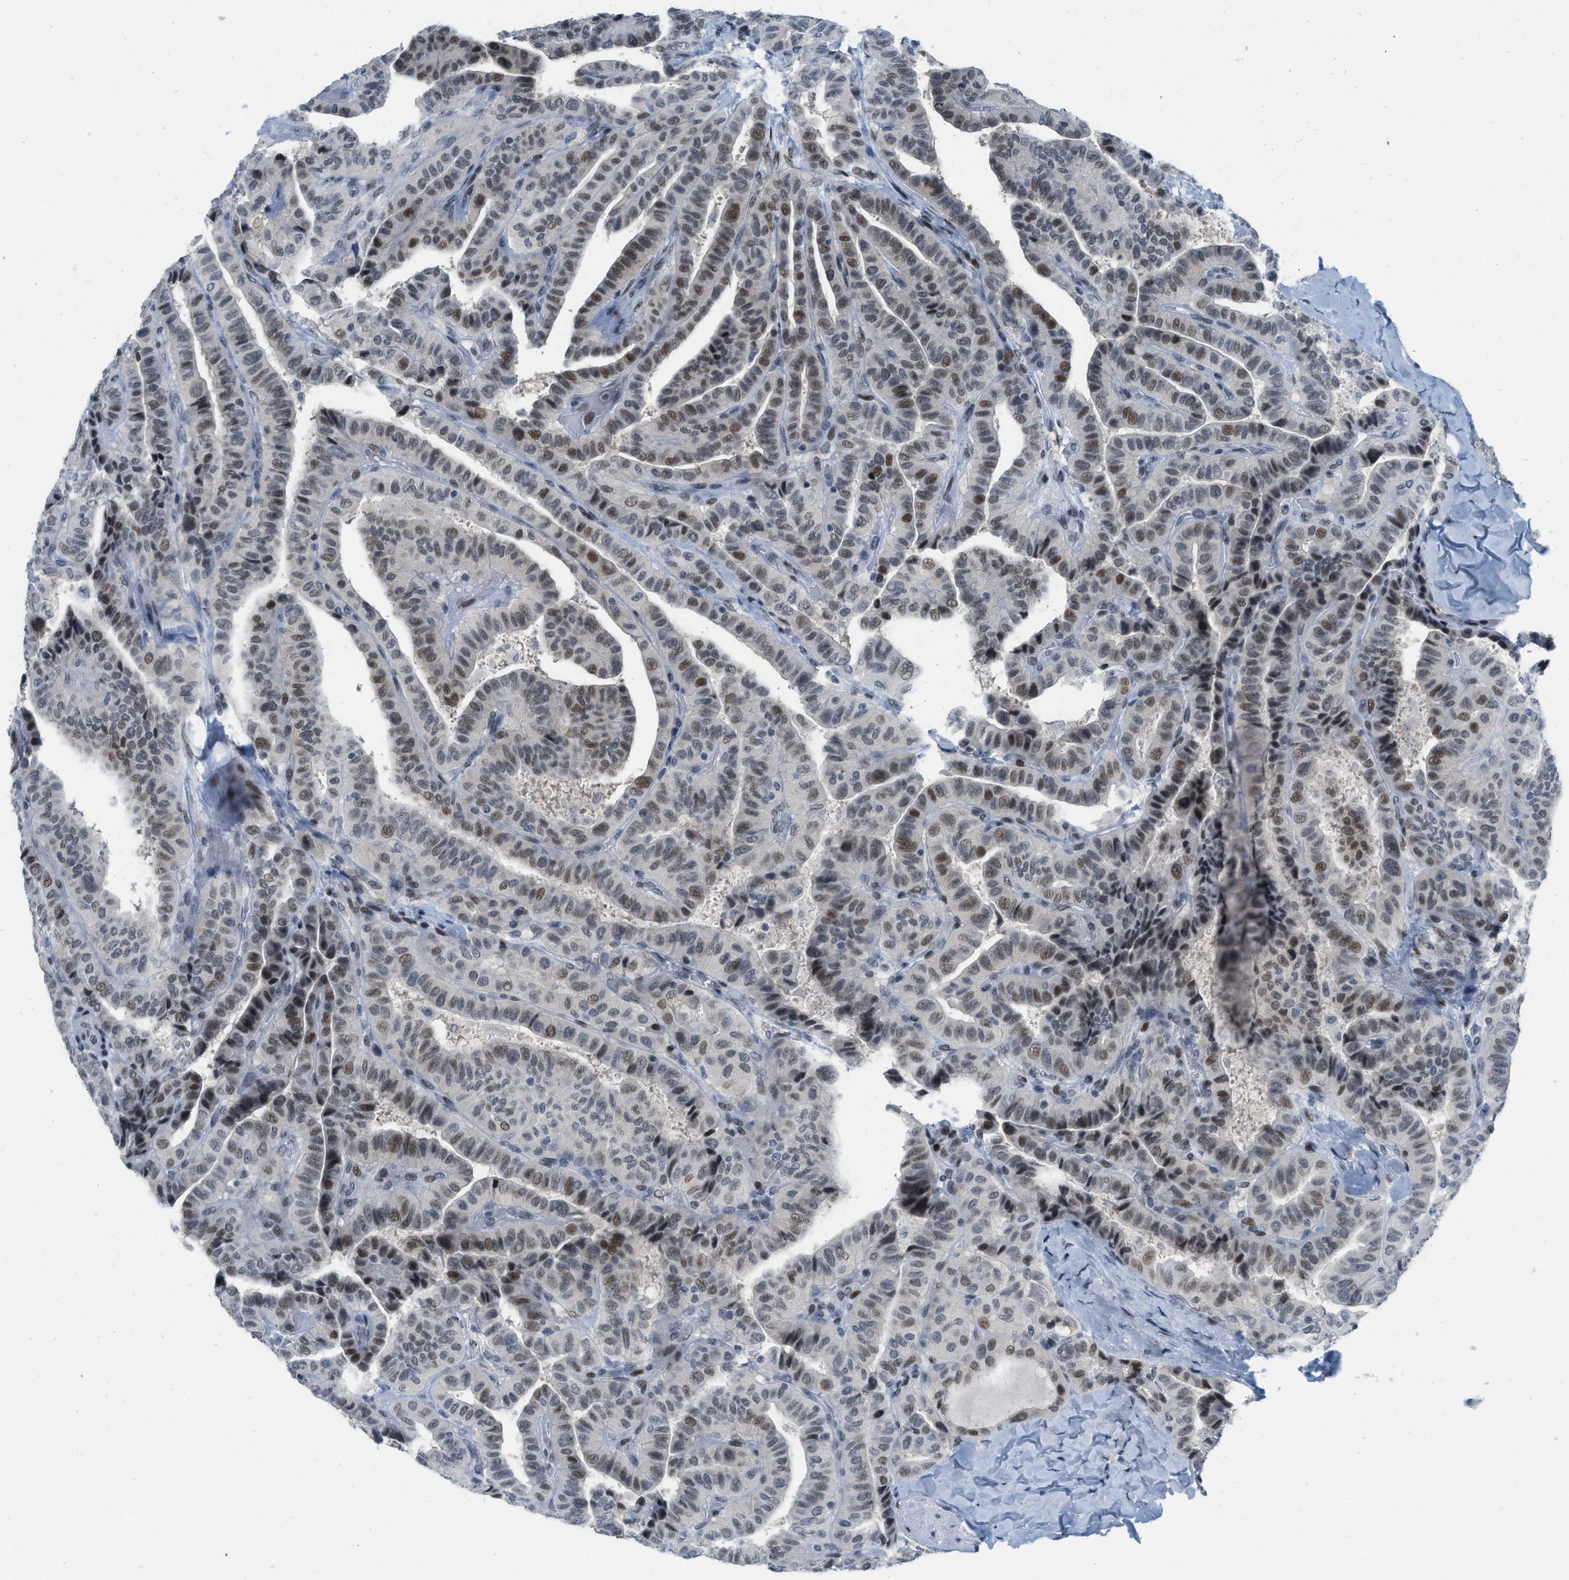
{"staining": {"intensity": "moderate", "quantity": ">75%", "location": "nuclear"}, "tissue": "thyroid cancer", "cell_type": "Tumor cells", "image_type": "cancer", "snomed": [{"axis": "morphology", "description": "Papillary adenocarcinoma, NOS"}, {"axis": "topography", "description": "Thyroid gland"}], "caption": "Human thyroid papillary adenocarcinoma stained with a brown dye exhibits moderate nuclear positive positivity in approximately >75% of tumor cells.", "gene": "PBX1", "patient": {"sex": "male", "age": 77}}